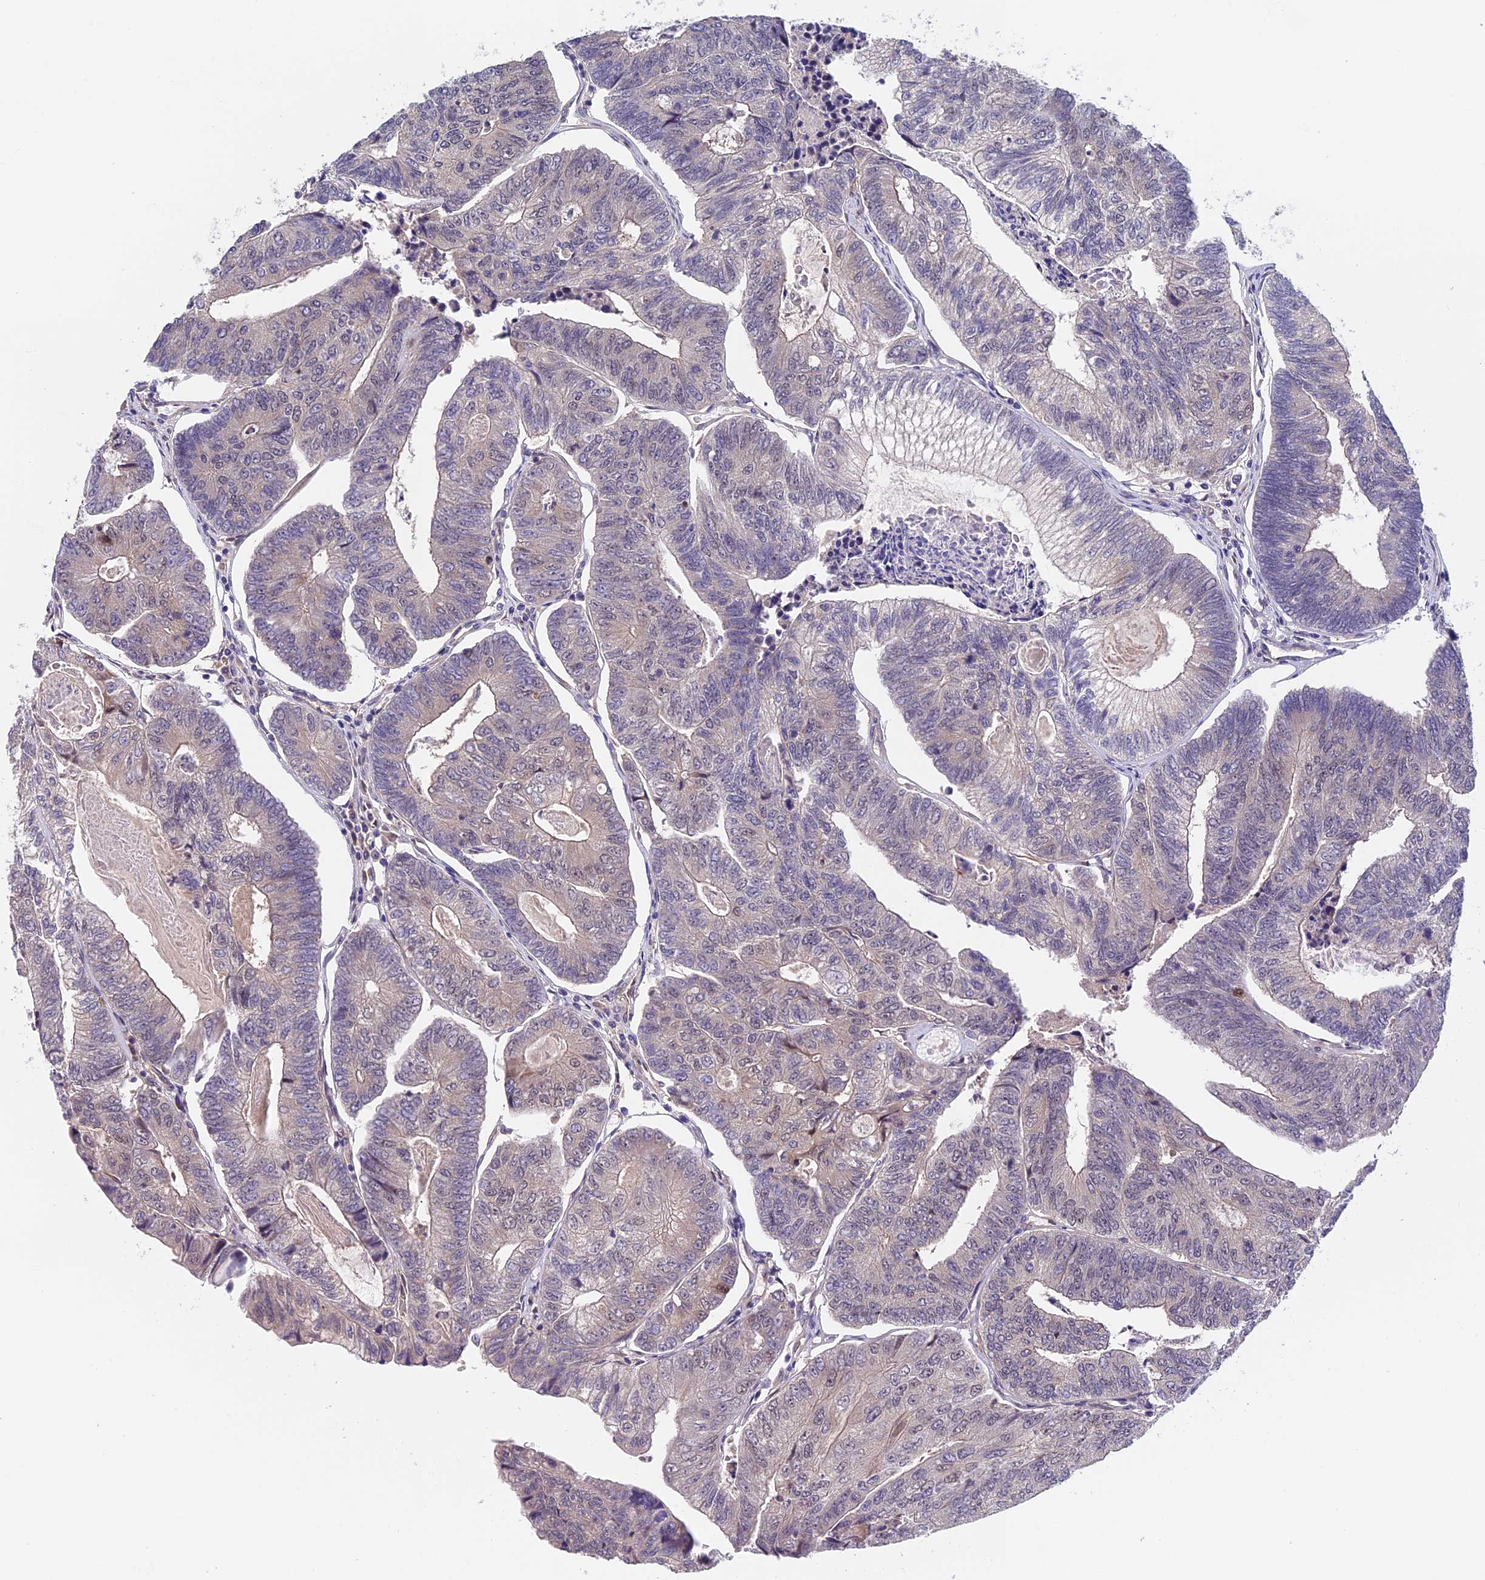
{"staining": {"intensity": "weak", "quantity": "<25%", "location": "cytoplasmic/membranous"}, "tissue": "colorectal cancer", "cell_type": "Tumor cells", "image_type": "cancer", "snomed": [{"axis": "morphology", "description": "Adenocarcinoma, NOS"}, {"axis": "topography", "description": "Colon"}], "caption": "This is an immunohistochemistry (IHC) image of human colorectal adenocarcinoma. There is no positivity in tumor cells.", "gene": "CCDC9B", "patient": {"sex": "female", "age": 67}}